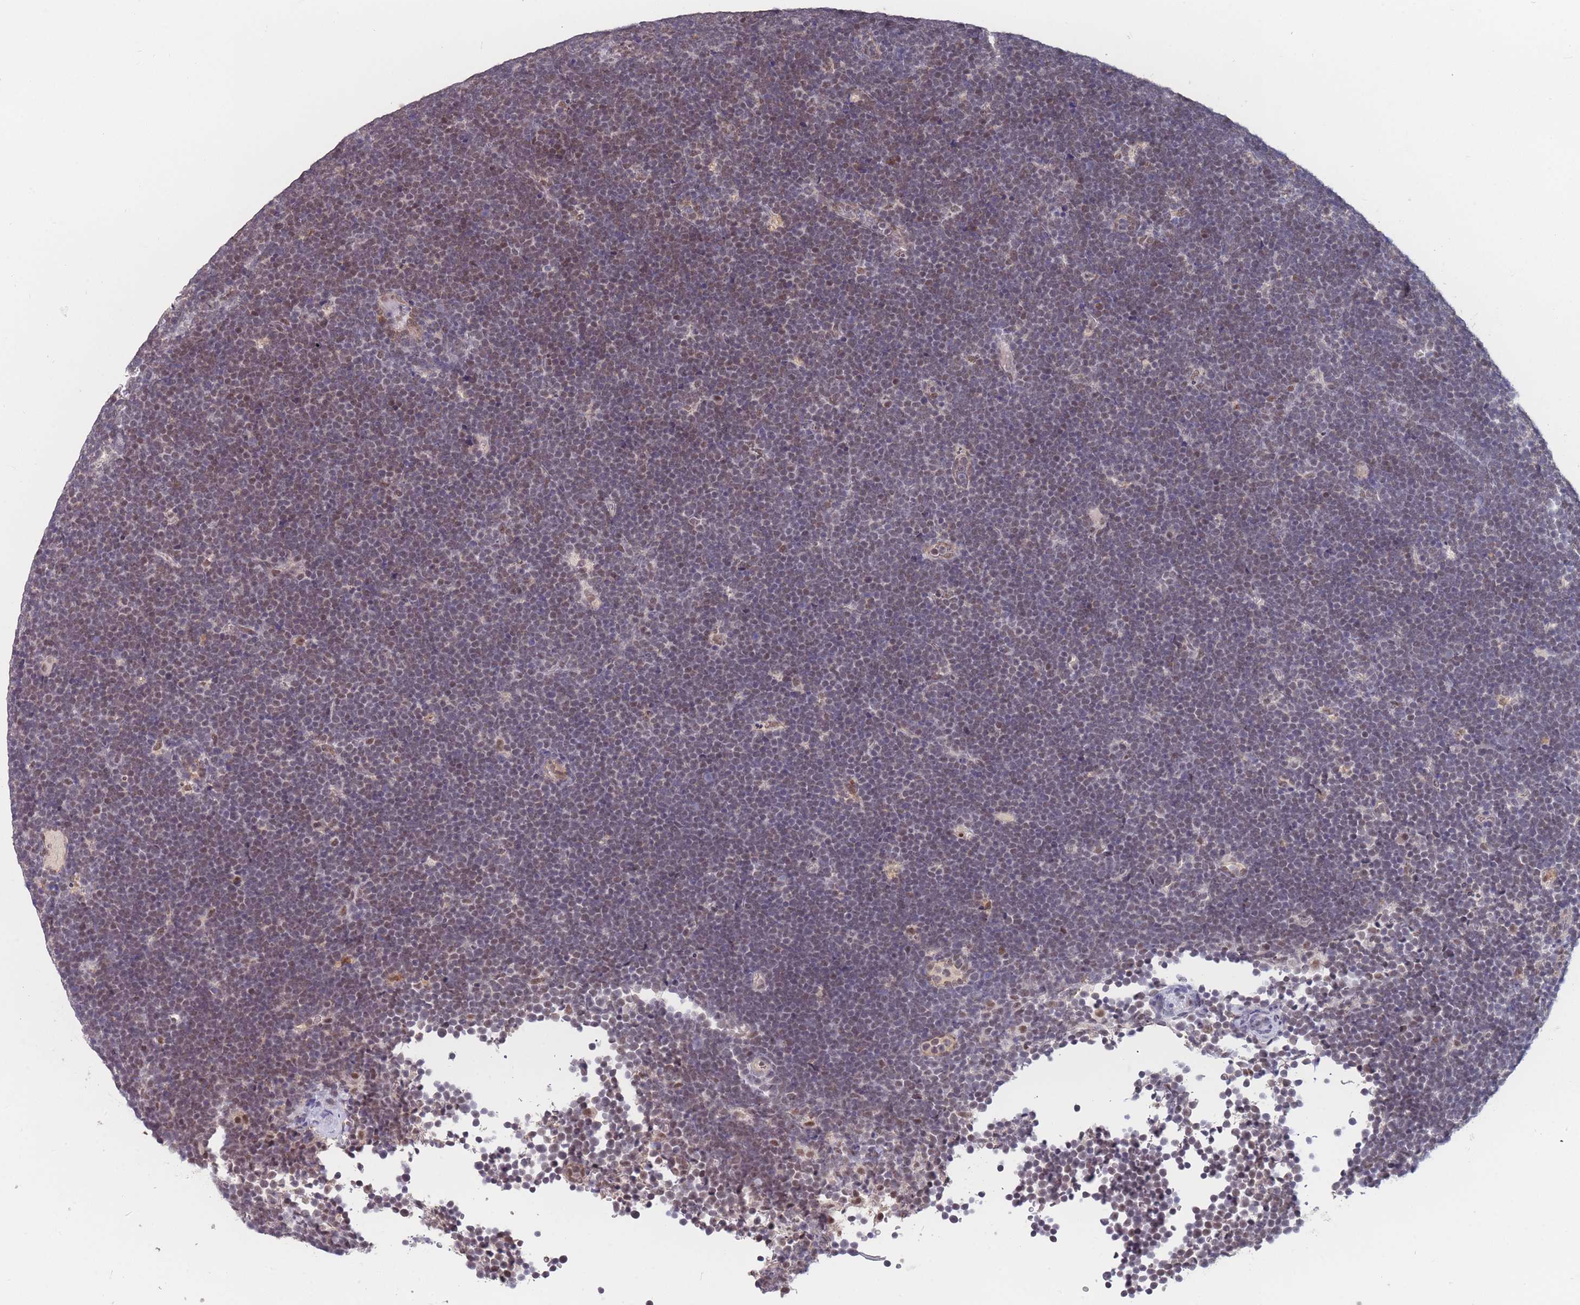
{"staining": {"intensity": "moderate", "quantity": "25%-75%", "location": "nuclear"}, "tissue": "lymphoma", "cell_type": "Tumor cells", "image_type": "cancer", "snomed": [{"axis": "morphology", "description": "Malignant lymphoma, non-Hodgkin's type, High grade"}, {"axis": "topography", "description": "Lymph node"}], "caption": "IHC of human malignant lymphoma, non-Hodgkin's type (high-grade) reveals medium levels of moderate nuclear positivity in about 25%-75% of tumor cells.", "gene": "SNRPA1", "patient": {"sex": "male", "age": 13}}